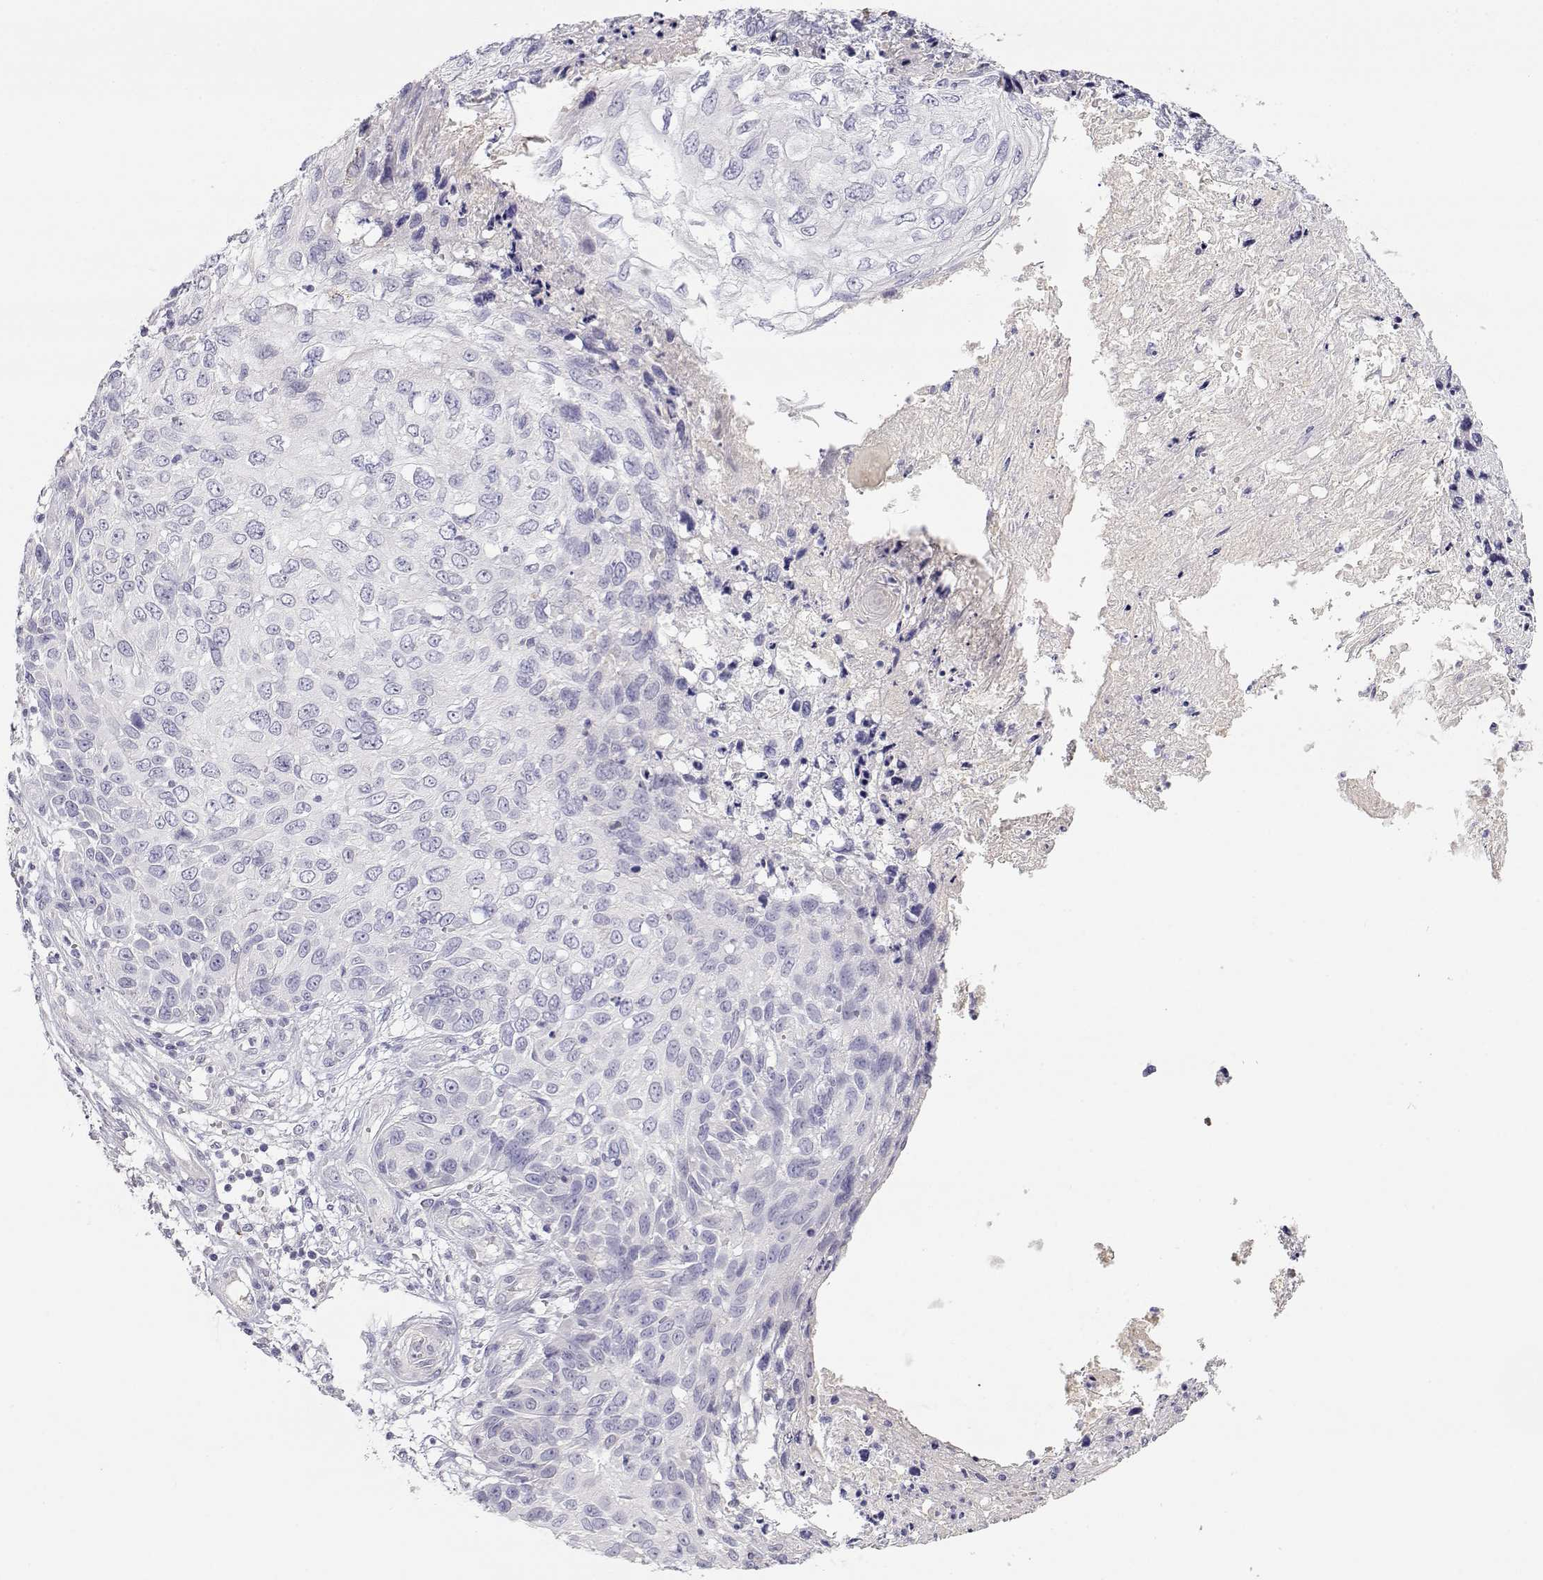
{"staining": {"intensity": "negative", "quantity": "none", "location": "none"}, "tissue": "skin cancer", "cell_type": "Tumor cells", "image_type": "cancer", "snomed": [{"axis": "morphology", "description": "Squamous cell carcinoma, NOS"}, {"axis": "topography", "description": "Skin"}], "caption": "Squamous cell carcinoma (skin) was stained to show a protein in brown. There is no significant positivity in tumor cells.", "gene": "CDHR1", "patient": {"sex": "male", "age": 92}}